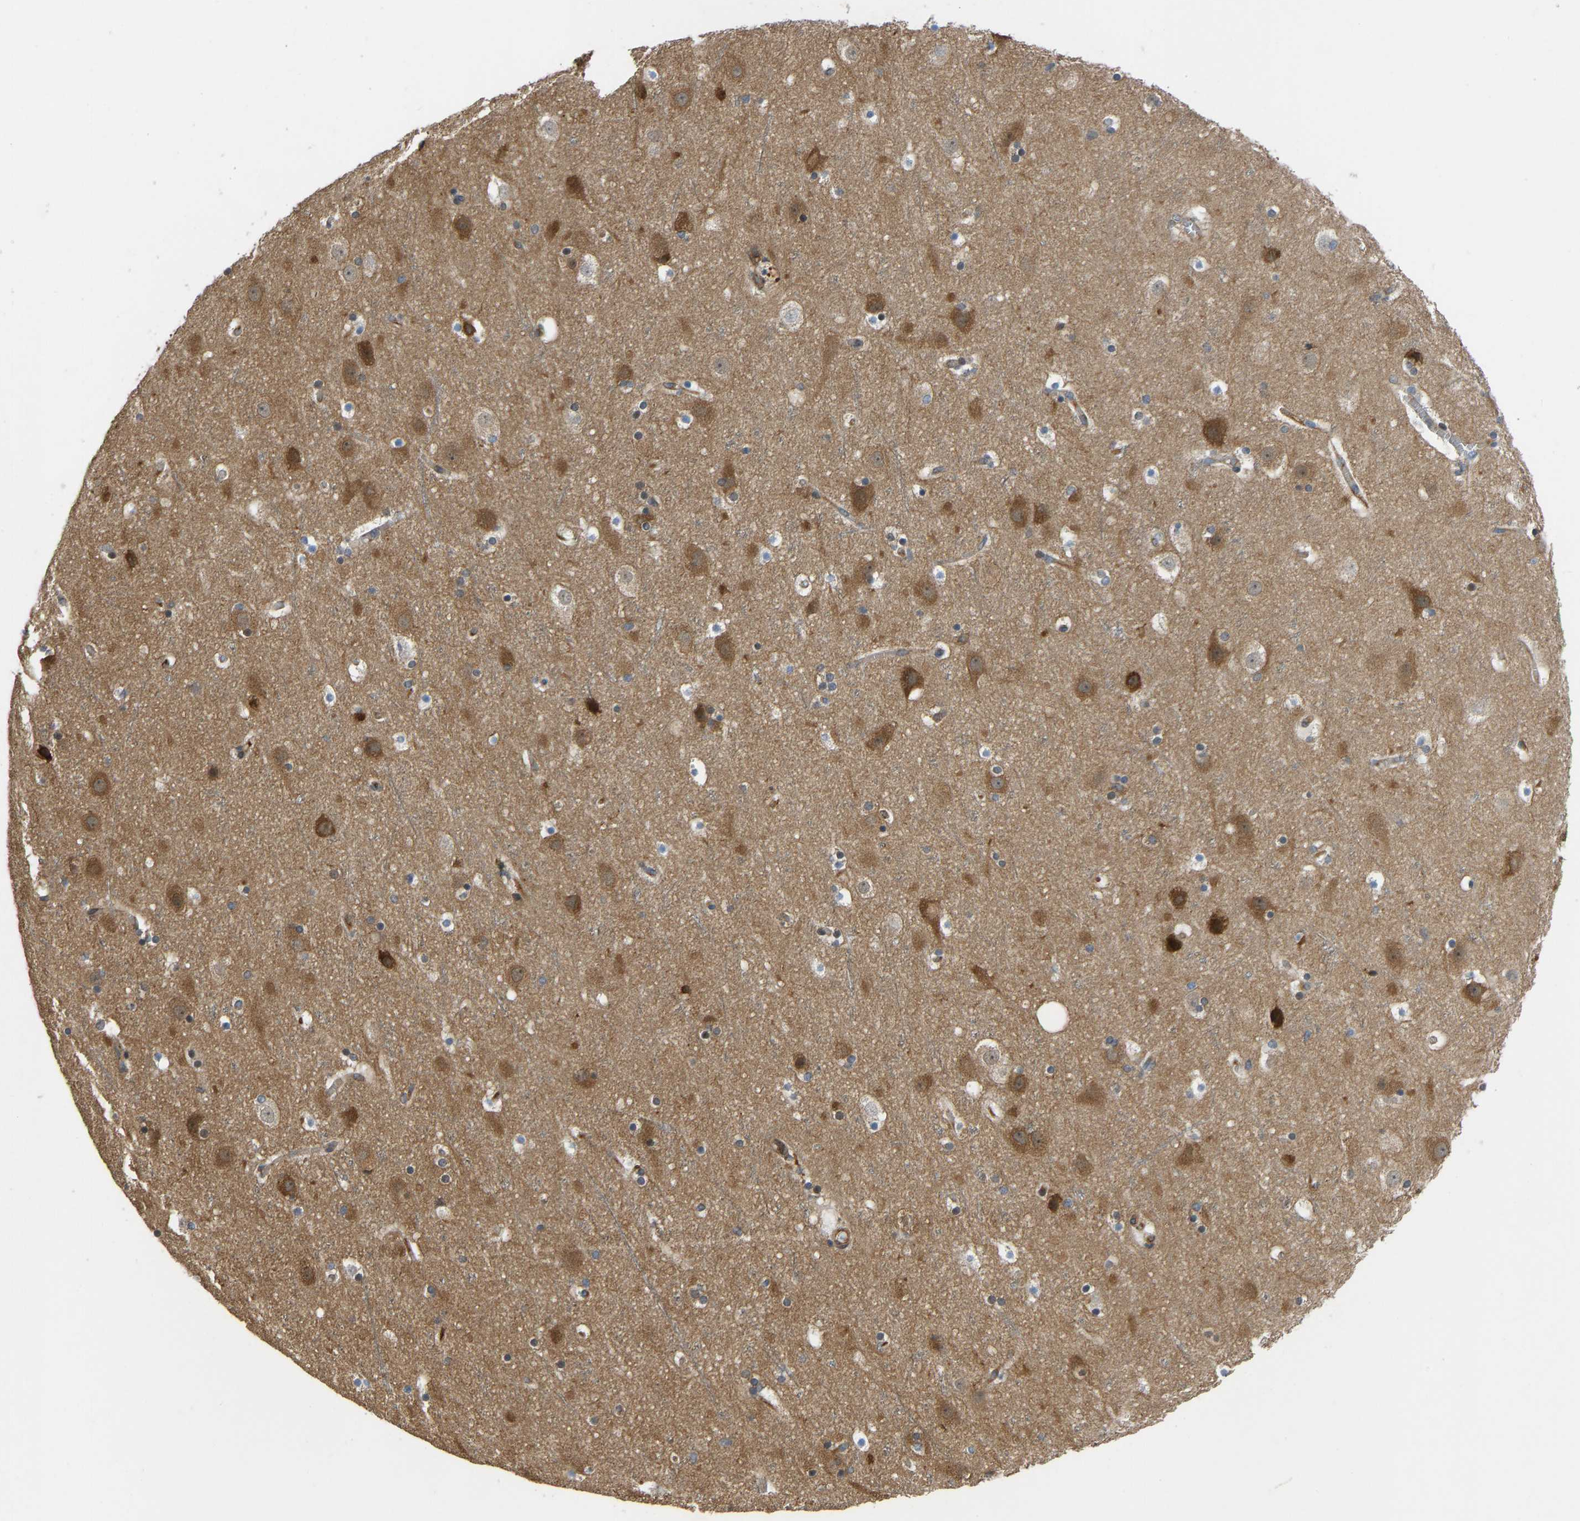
{"staining": {"intensity": "moderate", "quantity": ">75%", "location": "cytoplasmic/membranous"}, "tissue": "cerebral cortex", "cell_type": "Endothelial cells", "image_type": "normal", "snomed": [{"axis": "morphology", "description": "Normal tissue, NOS"}, {"axis": "topography", "description": "Cerebral cortex"}], "caption": "Cerebral cortex stained with a brown dye shows moderate cytoplasmic/membranous positive expression in about >75% of endothelial cells.", "gene": "RASGRF2", "patient": {"sex": "male", "age": 45}}